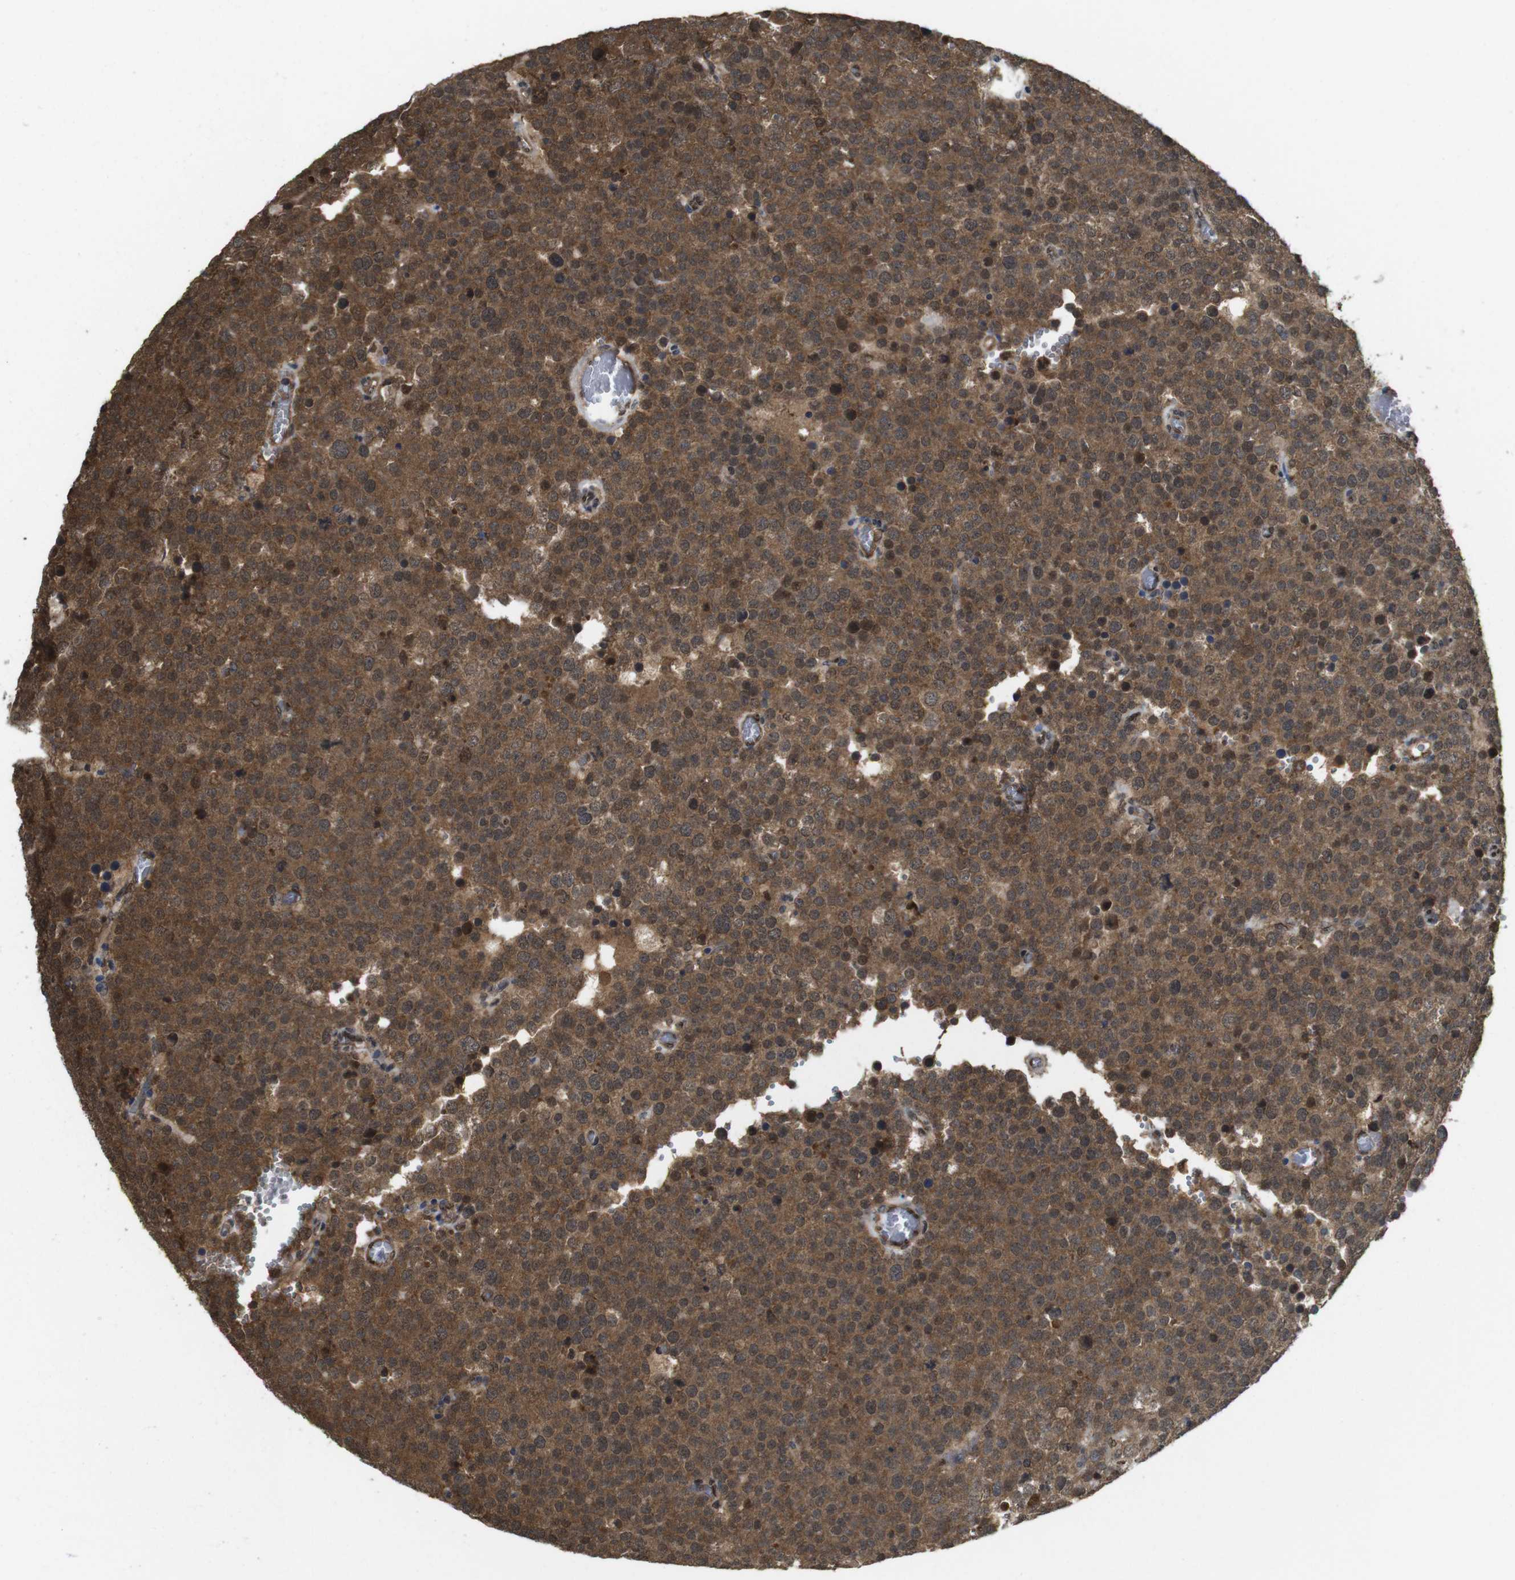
{"staining": {"intensity": "strong", "quantity": ">75%", "location": "cytoplasmic/membranous,nuclear"}, "tissue": "testis cancer", "cell_type": "Tumor cells", "image_type": "cancer", "snomed": [{"axis": "morphology", "description": "Normal tissue, NOS"}, {"axis": "morphology", "description": "Seminoma, NOS"}, {"axis": "topography", "description": "Testis"}], "caption": "Human testis cancer stained with a protein marker reveals strong staining in tumor cells.", "gene": "YWHAG", "patient": {"sex": "male", "age": 71}}